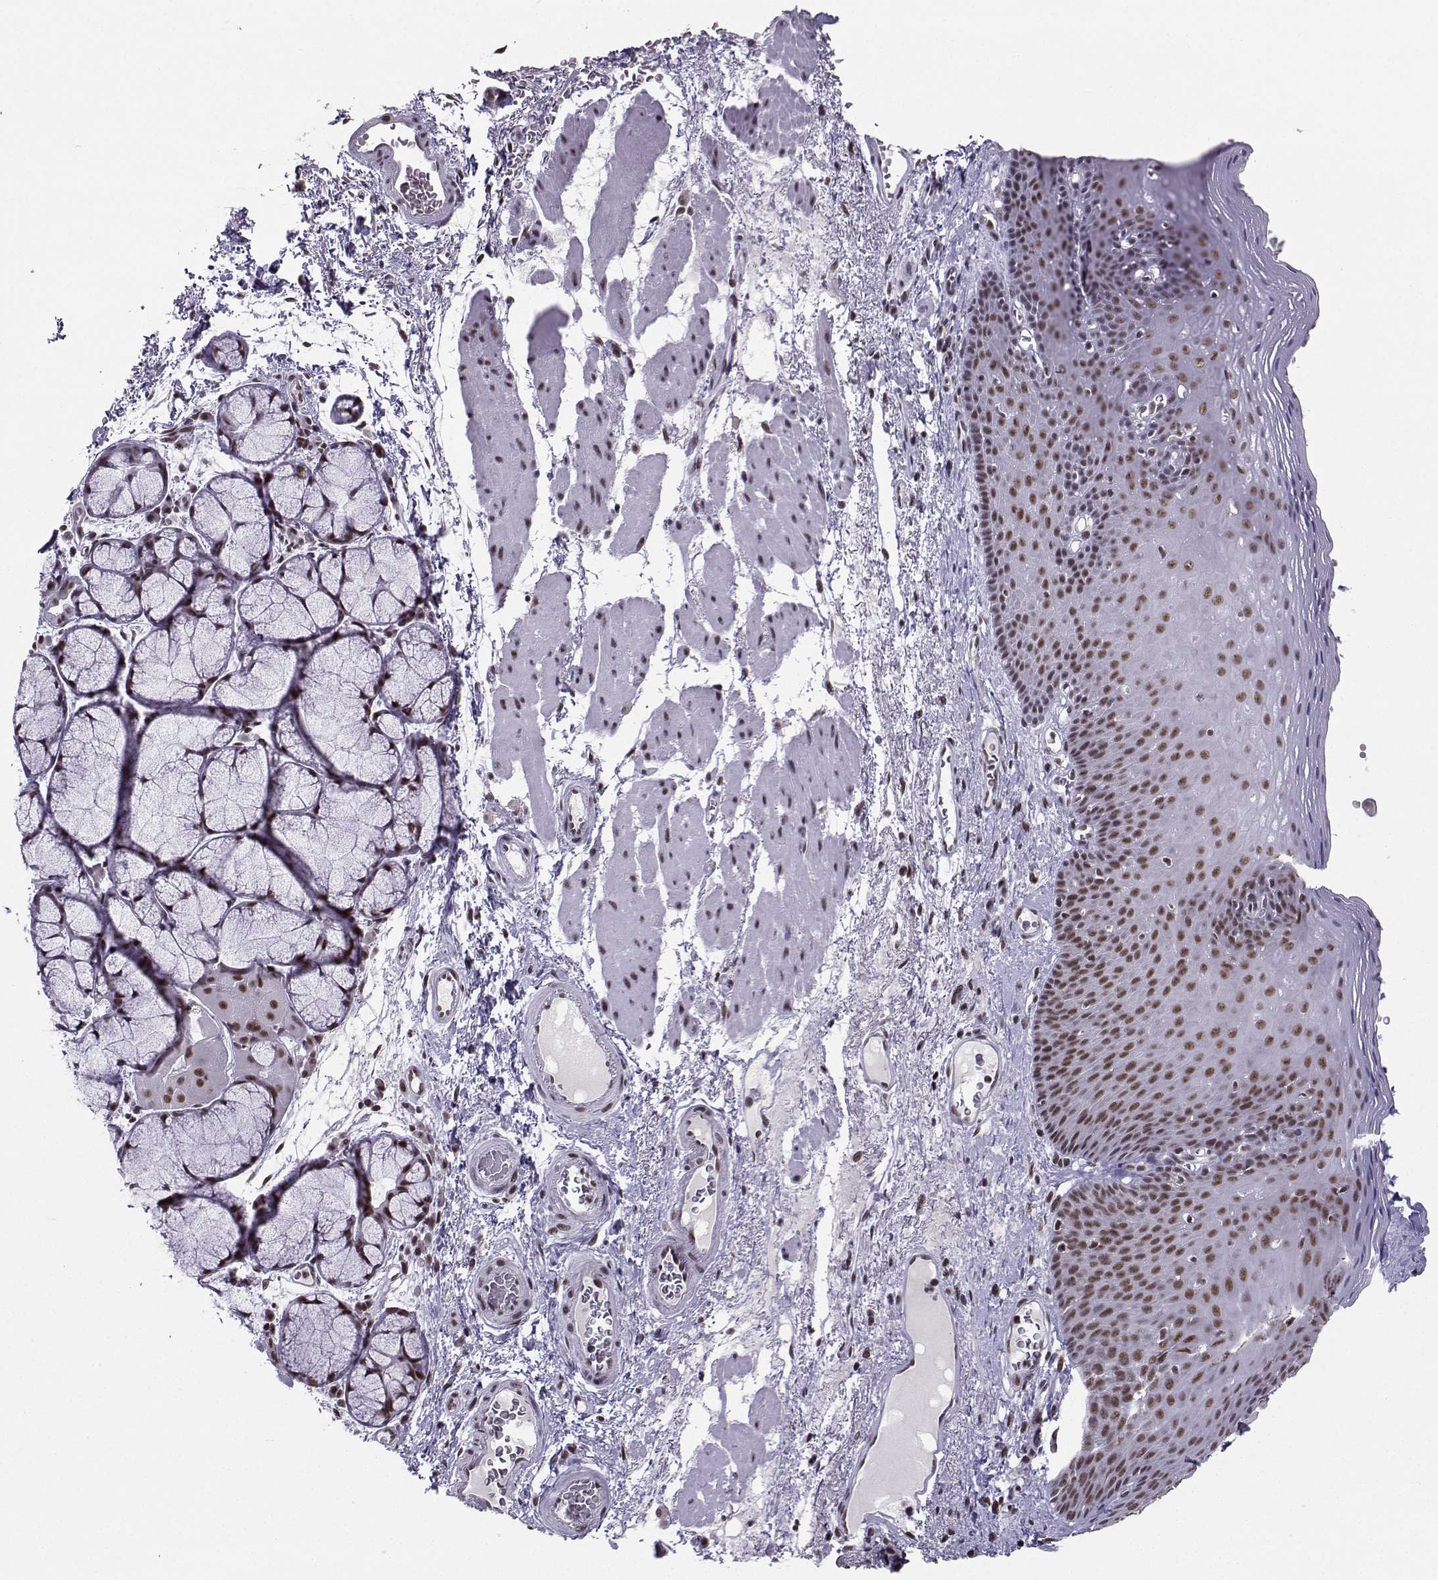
{"staining": {"intensity": "strong", "quantity": "25%-75%", "location": "nuclear"}, "tissue": "esophagus", "cell_type": "Squamous epithelial cells", "image_type": "normal", "snomed": [{"axis": "morphology", "description": "Normal tissue, NOS"}, {"axis": "topography", "description": "Esophagus"}], "caption": "Squamous epithelial cells show high levels of strong nuclear positivity in approximately 25%-75% of cells in benign esophagus.", "gene": "SNRPB2", "patient": {"sex": "male", "age": 76}}